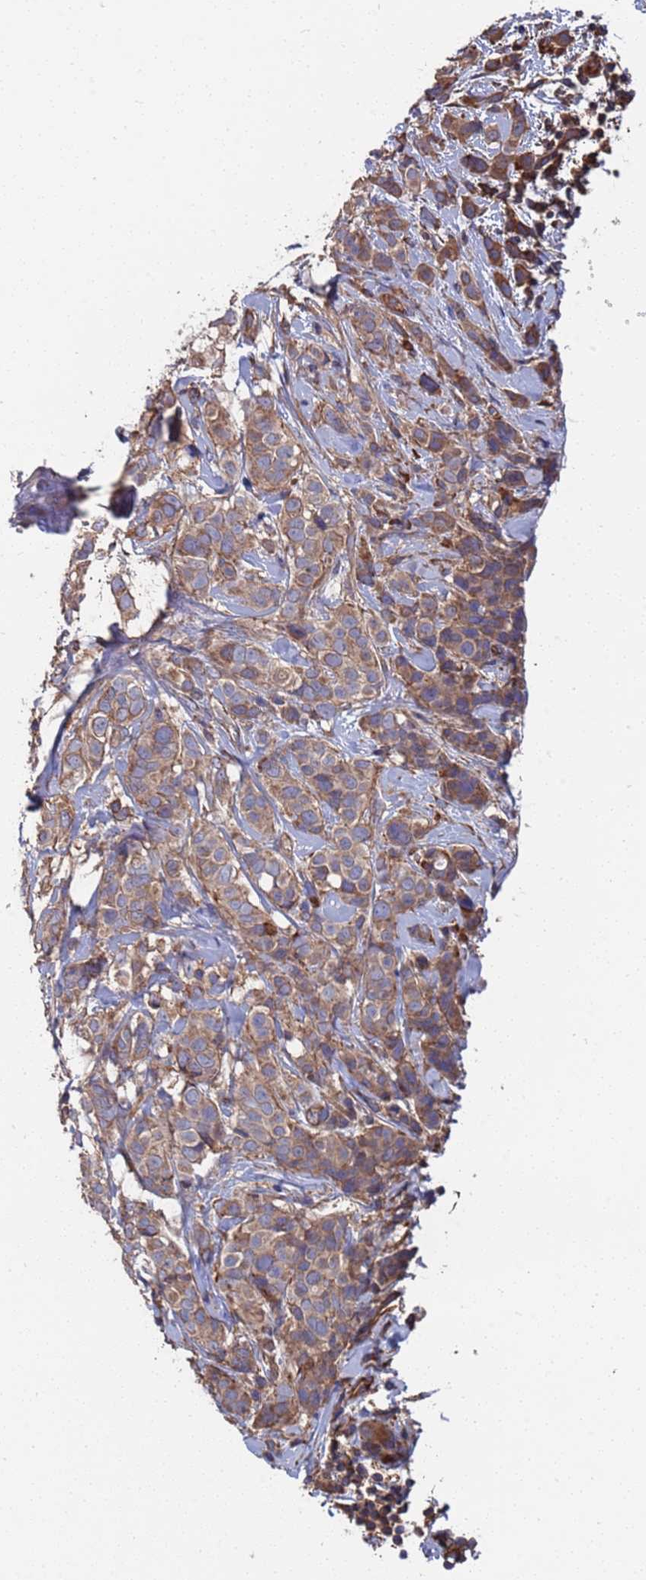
{"staining": {"intensity": "moderate", "quantity": ">75%", "location": "cytoplasmic/membranous"}, "tissue": "breast cancer", "cell_type": "Tumor cells", "image_type": "cancer", "snomed": [{"axis": "morphology", "description": "Lobular carcinoma"}, {"axis": "topography", "description": "Breast"}], "caption": "Human breast cancer (lobular carcinoma) stained with a protein marker reveals moderate staining in tumor cells.", "gene": "PYCR1", "patient": {"sex": "female", "age": 51}}